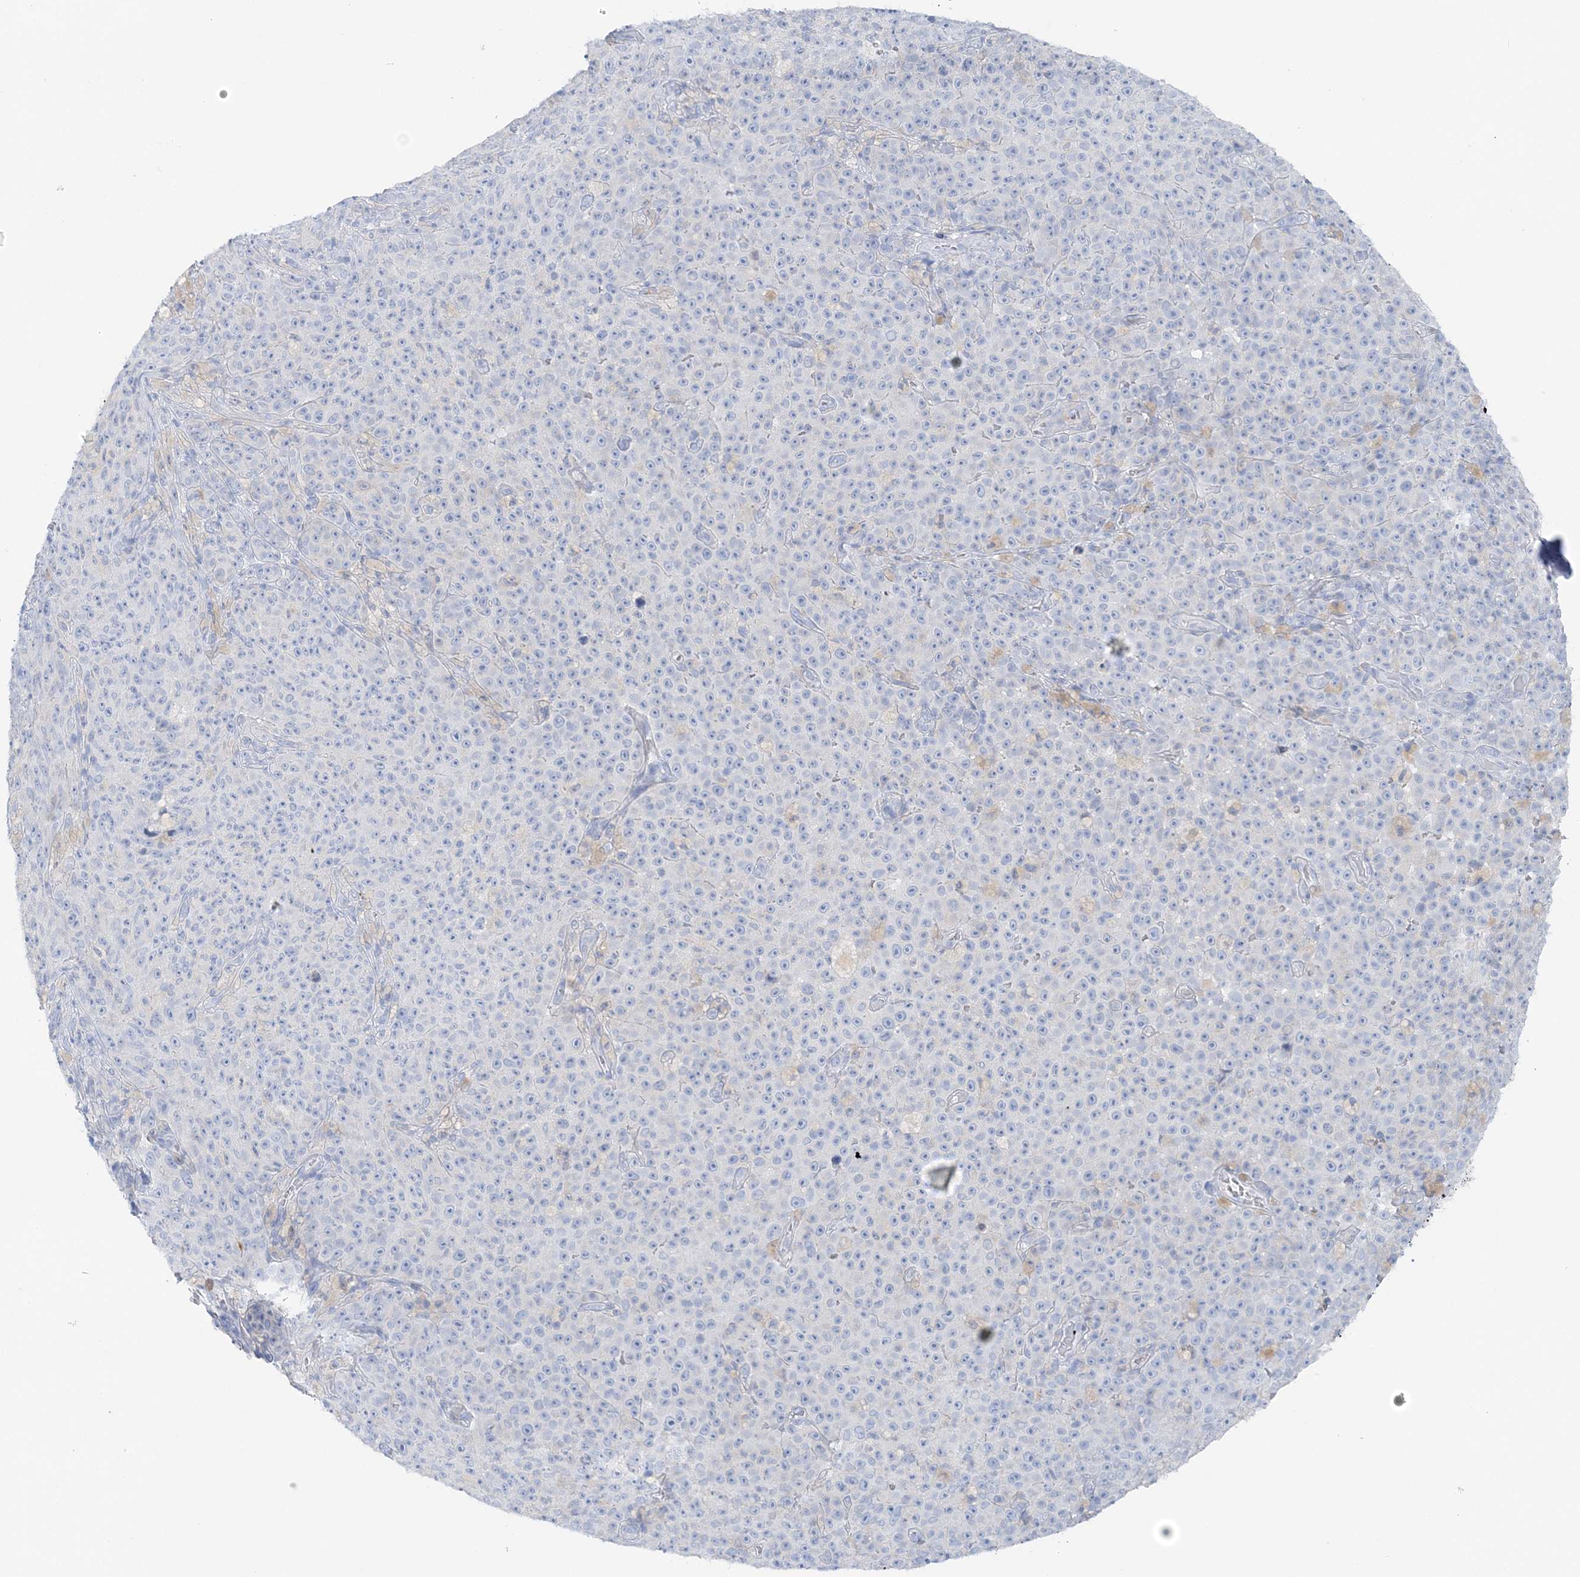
{"staining": {"intensity": "negative", "quantity": "none", "location": "none"}, "tissue": "melanoma", "cell_type": "Tumor cells", "image_type": "cancer", "snomed": [{"axis": "morphology", "description": "Malignant melanoma, NOS"}, {"axis": "topography", "description": "Skin"}], "caption": "Micrograph shows no protein staining in tumor cells of melanoma tissue.", "gene": "HMGCS1", "patient": {"sex": "female", "age": 82}}